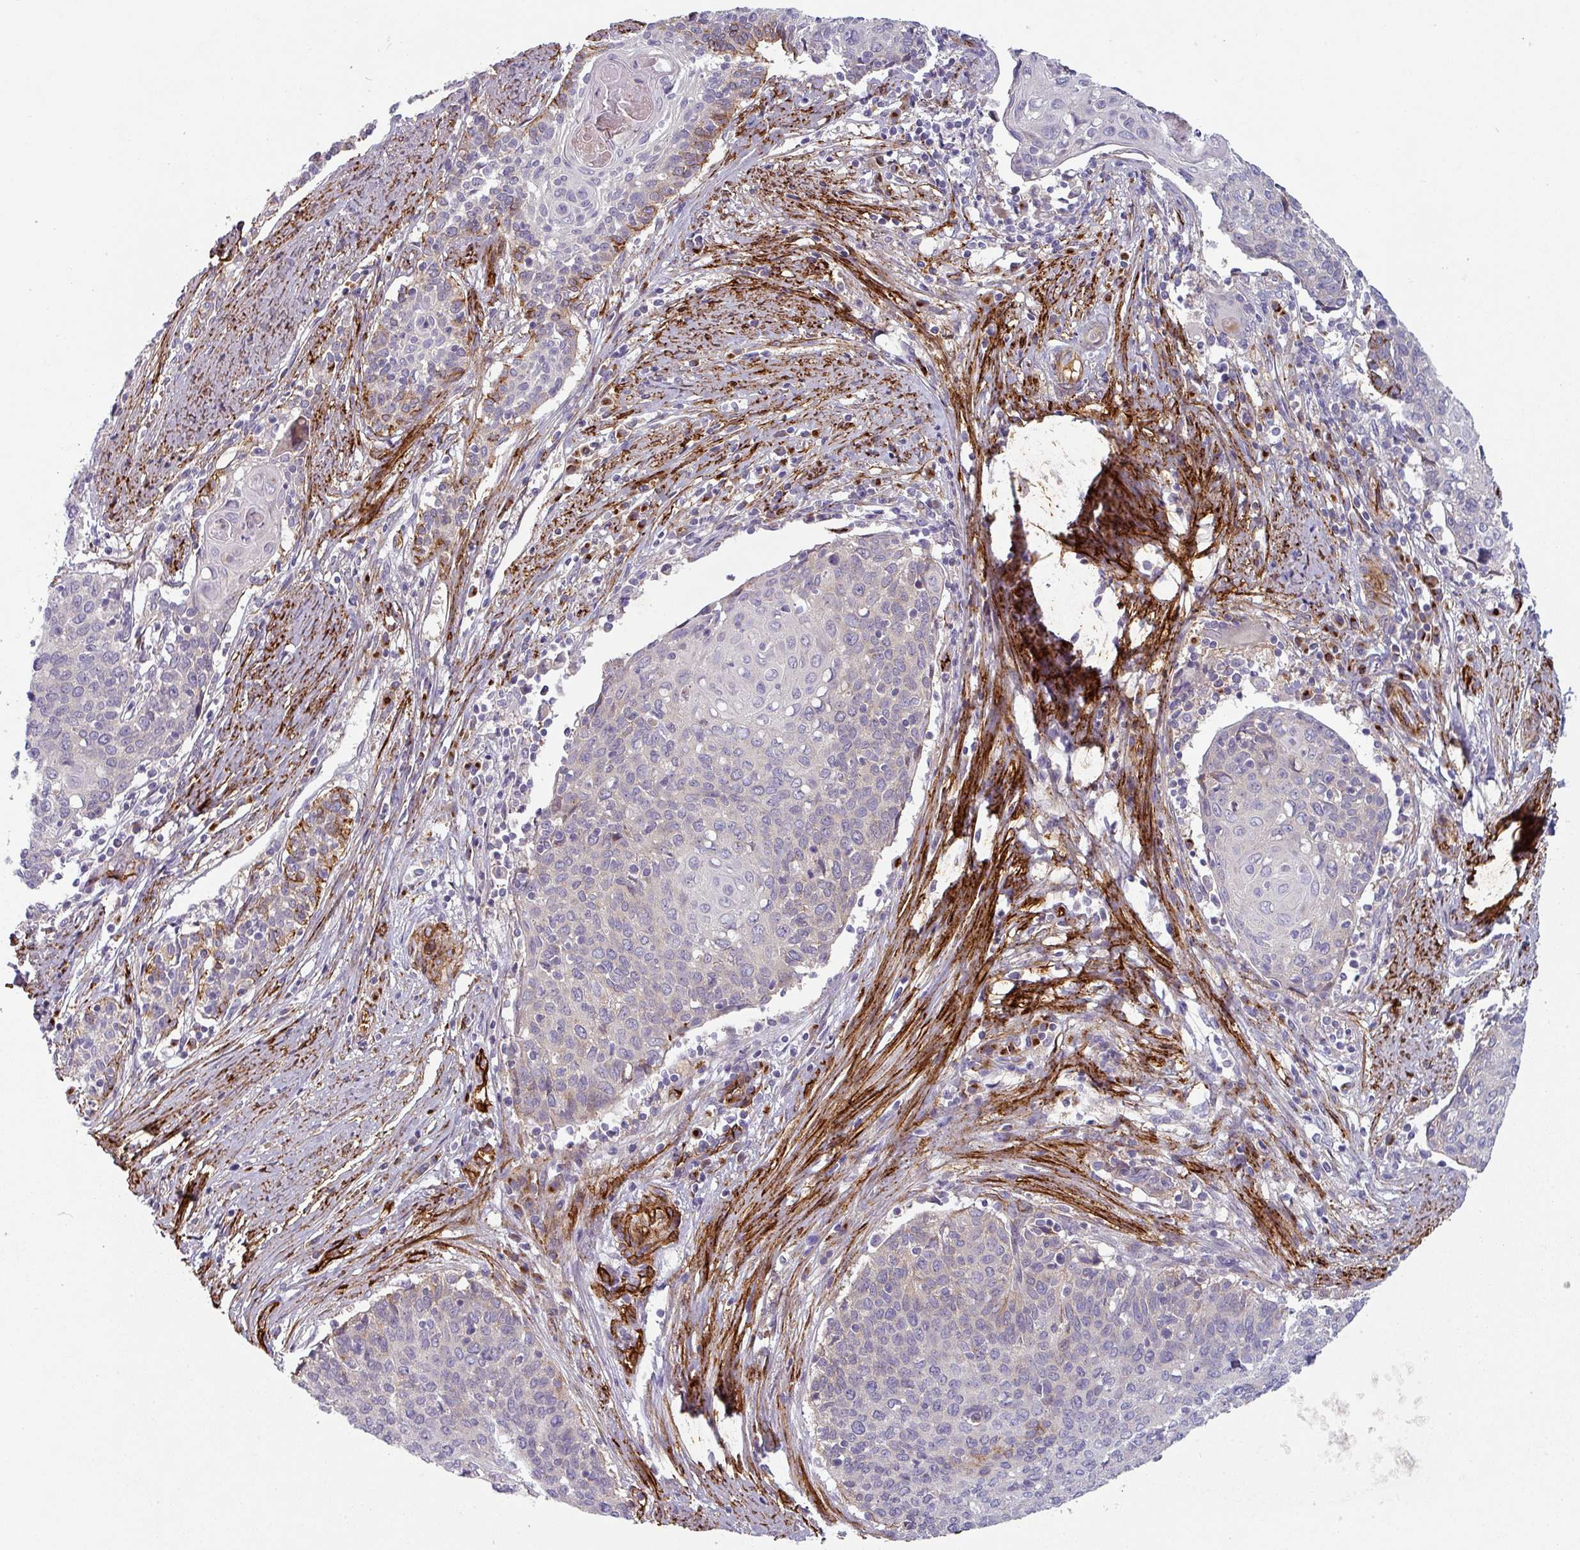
{"staining": {"intensity": "weak", "quantity": "<25%", "location": "cytoplasmic/membranous"}, "tissue": "cervical cancer", "cell_type": "Tumor cells", "image_type": "cancer", "snomed": [{"axis": "morphology", "description": "Squamous cell carcinoma, NOS"}, {"axis": "topography", "description": "Cervix"}], "caption": "IHC histopathology image of cervical squamous cell carcinoma stained for a protein (brown), which displays no expression in tumor cells. (DAB IHC with hematoxylin counter stain).", "gene": "PRODH2", "patient": {"sex": "female", "age": 39}}